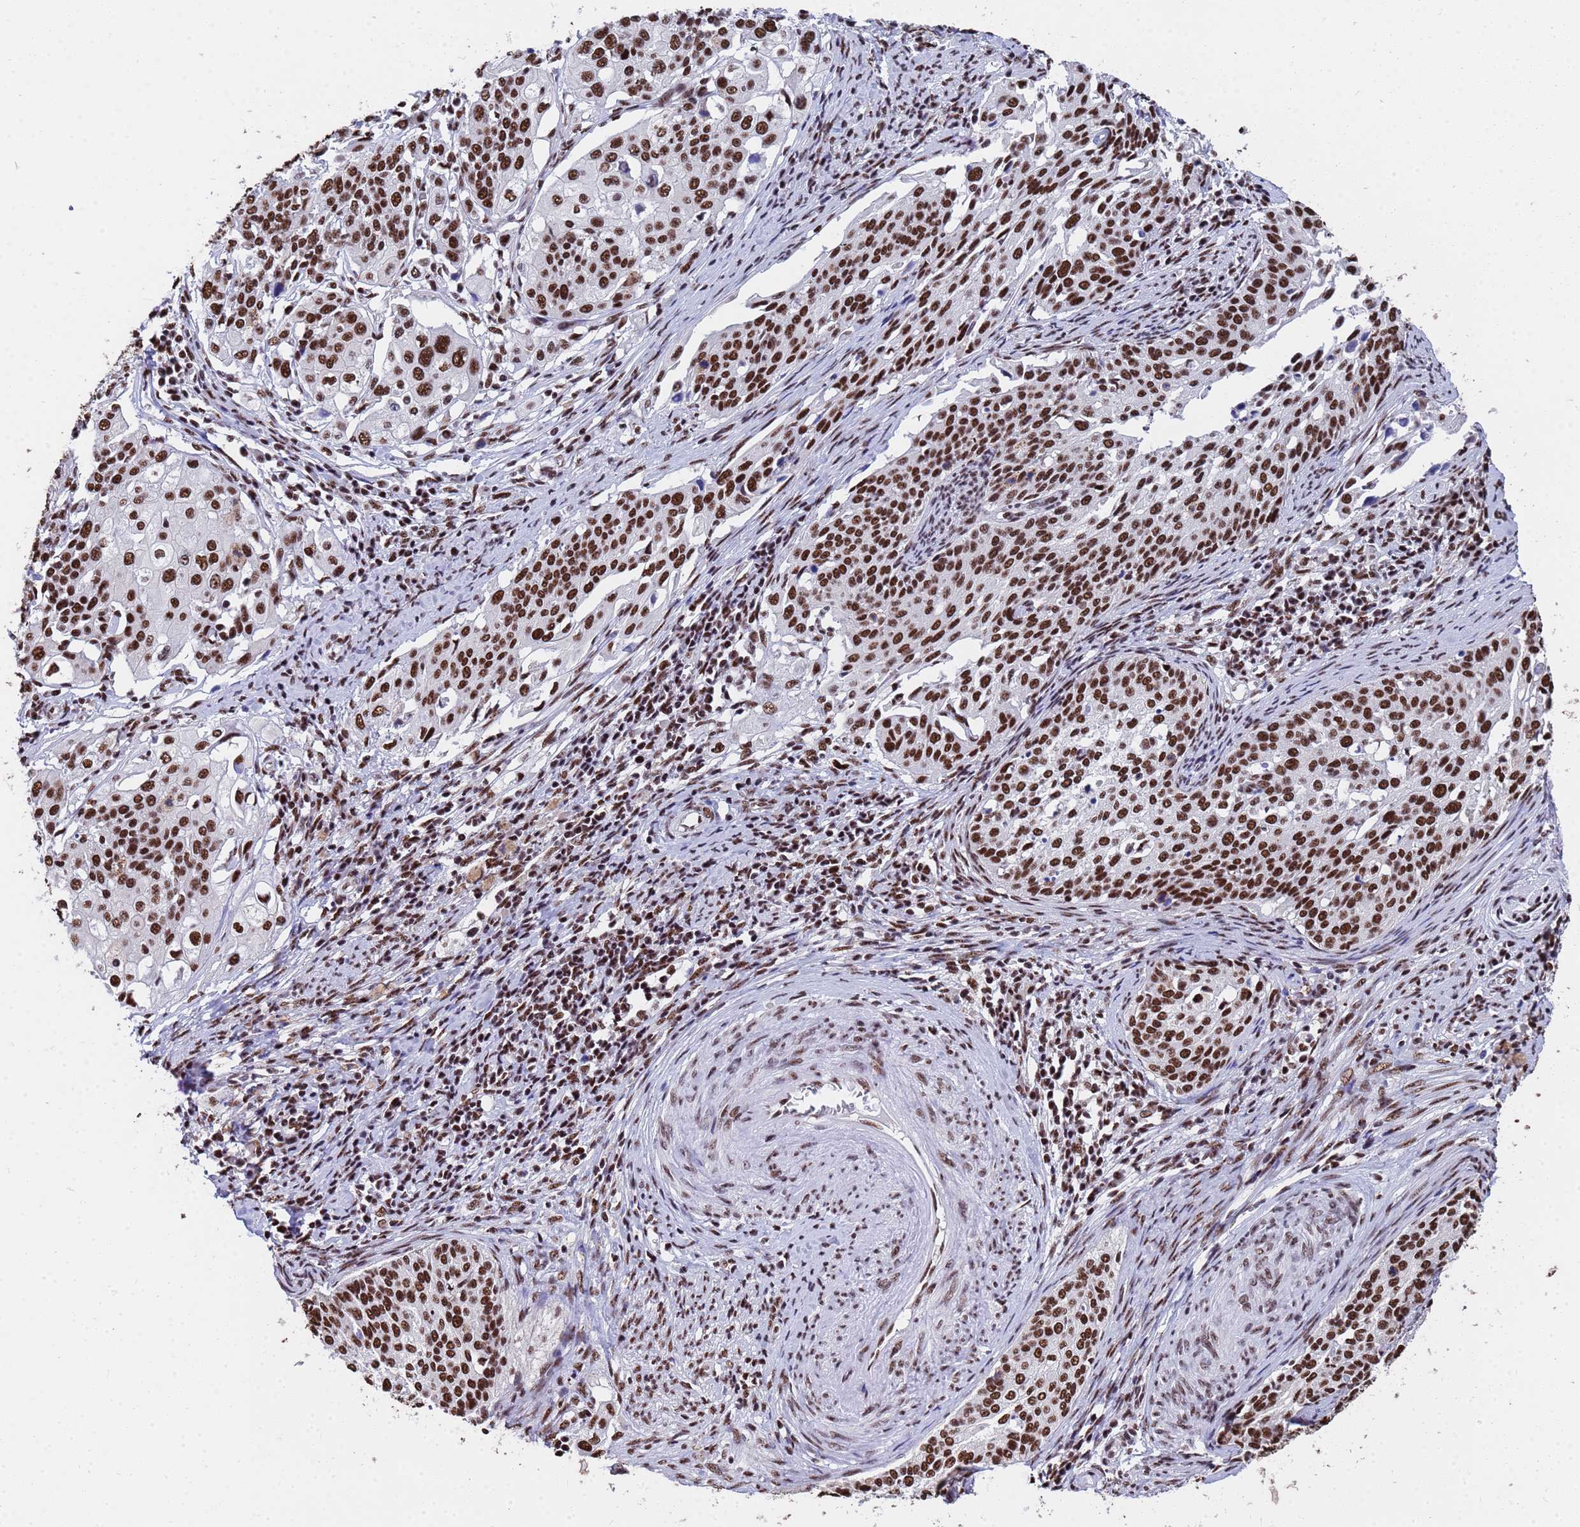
{"staining": {"intensity": "strong", "quantity": ">75%", "location": "nuclear"}, "tissue": "cervical cancer", "cell_type": "Tumor cells", "image_type": "cancer", "snomed": [{"axis": "morphology", "description": "Squamous cell carcinoma, NOS"}, {"axis": "topography", "description": "Cervix"}], "caption": "High-magnification brightfield microscopy of squamous cell carcinoma (cervical) stained with DAB (3,3'-diaminobenzidine) (brown) and counterstained with hematoxylin (blue). tumor cells exhibit strong nuclear positivity is seen in approximately>75% of cells.", "gene": "SF3B2", "patient": {"sex": "female", "age": 44}}